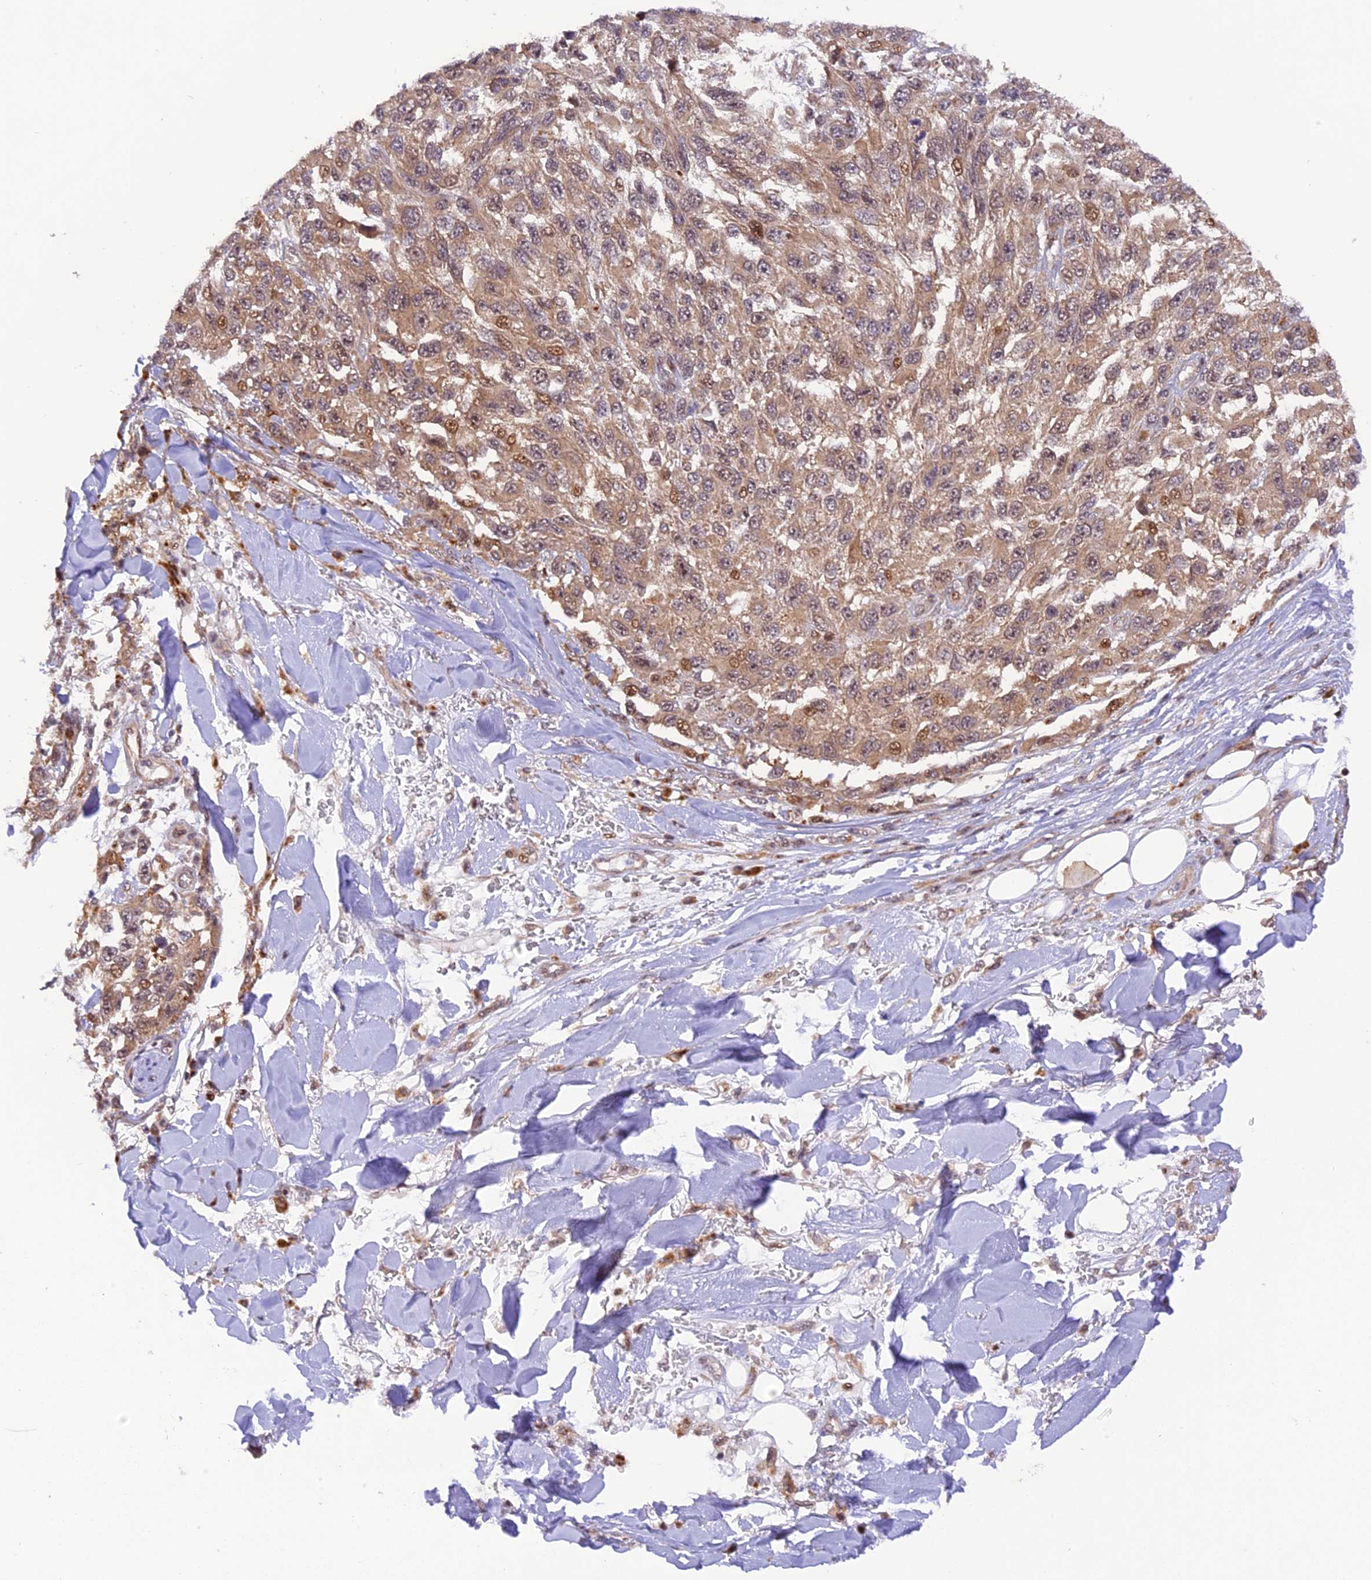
{"staining": {"intensity": "weak", "quantity": ">75%", "location": "cytoplasmic/membranous,nuclear"}, "tissue": "melanoma", "cell_type": "Tumor cells", "image_type": "cancer", "snomed": [{"axis": "morphology", "description": "Normal tissue, NOS"}, {"axis": "morphology", "description": "Malignant melanoma, NOS"}, {"axis": "topography", "description": "Skin"}], "caption": "Immunohistochemical staining of human malignant melanoma reveals weak cytoplasmic/membranous and nuclear protein expression in approximately >75% of tumor cells. Nuclei are stained in blue.", "gene": "SAMD4A", "patient": {"sex": "female", "age": 96}}